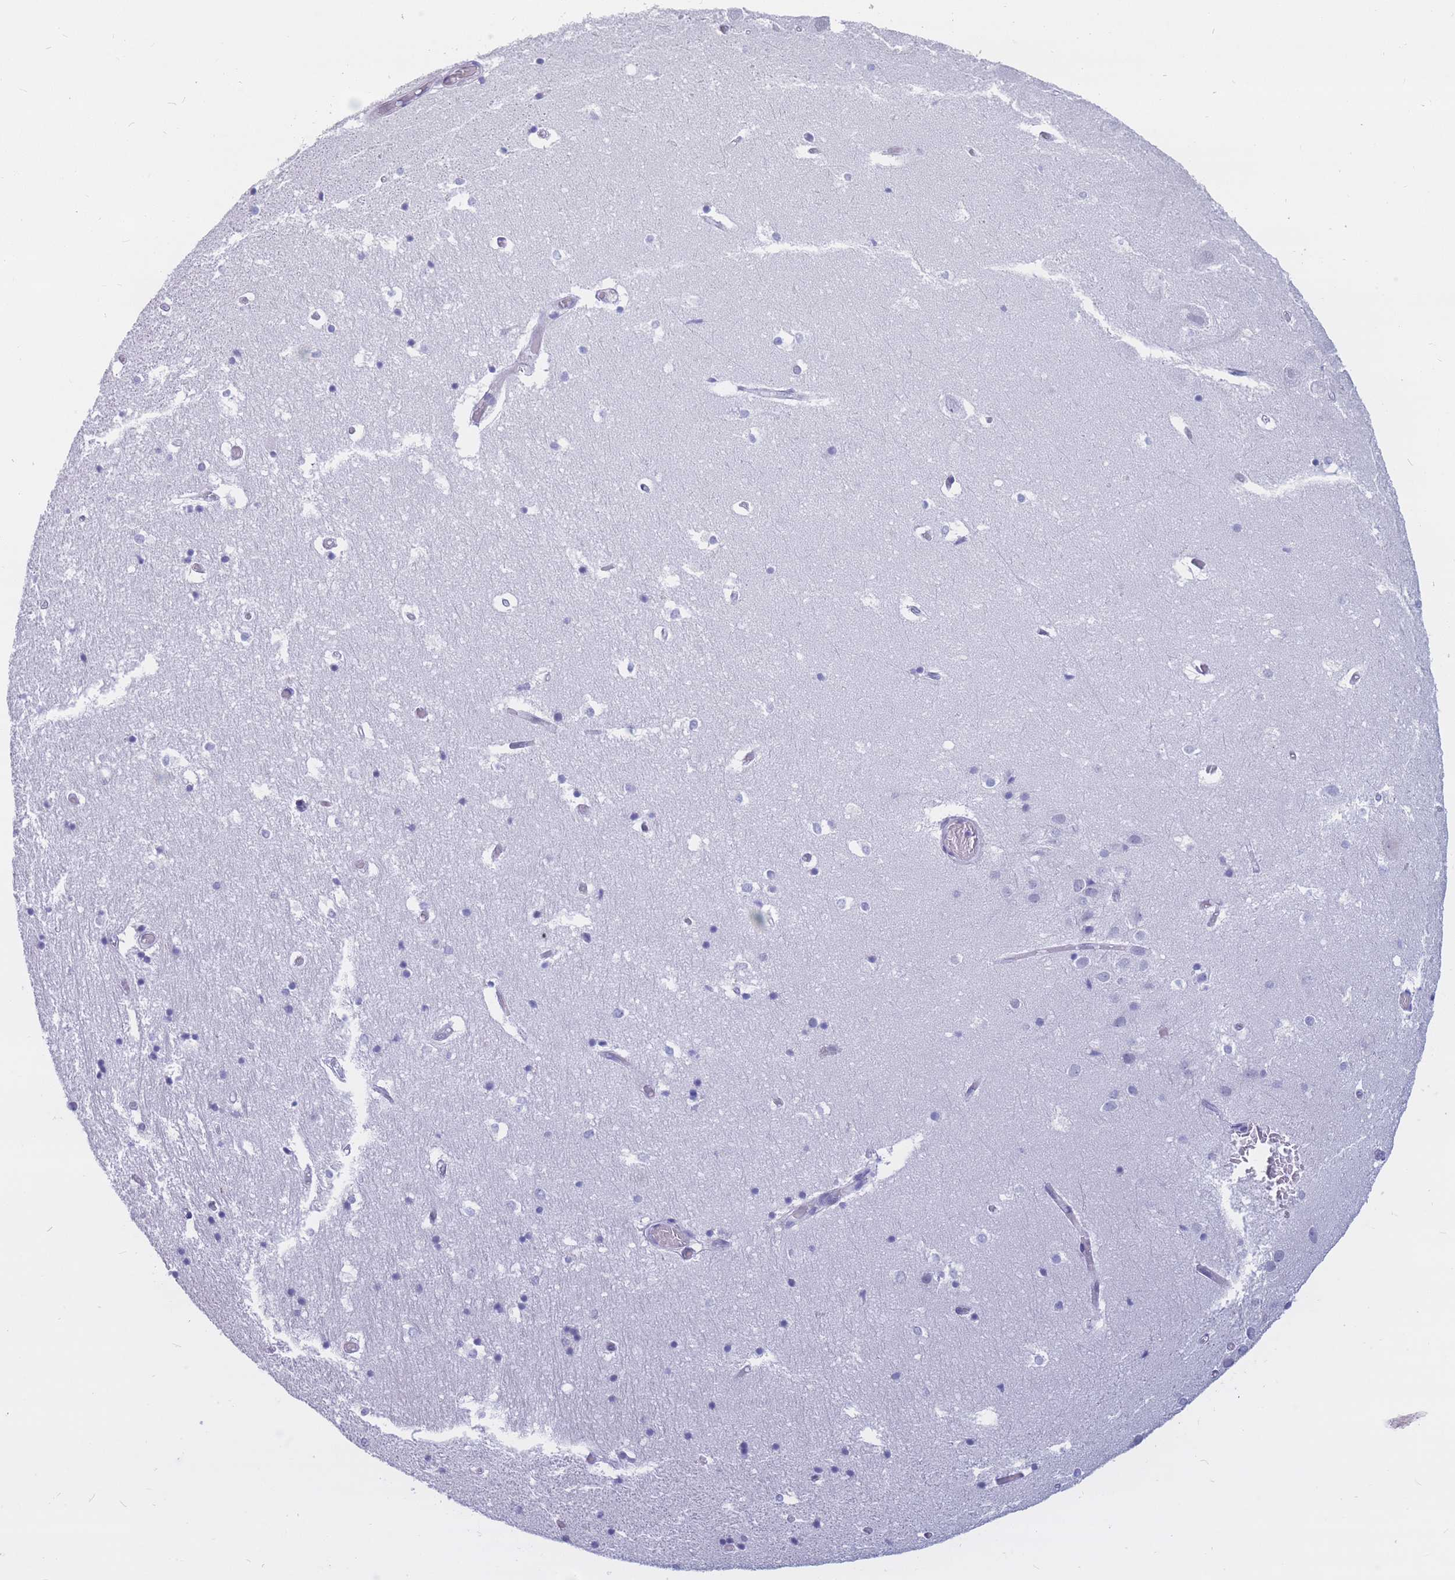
{"staining": {"intensity": "negative", "quantity": "none", "location": "none"}, "tissue": "hippocampus", "cell_type": "Glial cells", "image_type": "normal", "snomed": [{"axis": "morphology", "description": "Normal tissue, NOS"}, {"axis": "topography", "description": "Hippocampus"}], "caption": "Immunohistochemistry (IHC) micrograph of unremarkable hippocampus stained for a protein (brown), which reveals no staining in glial cells.", "gene": "NASP", "patient": {"sex": "female", "age": 52}}